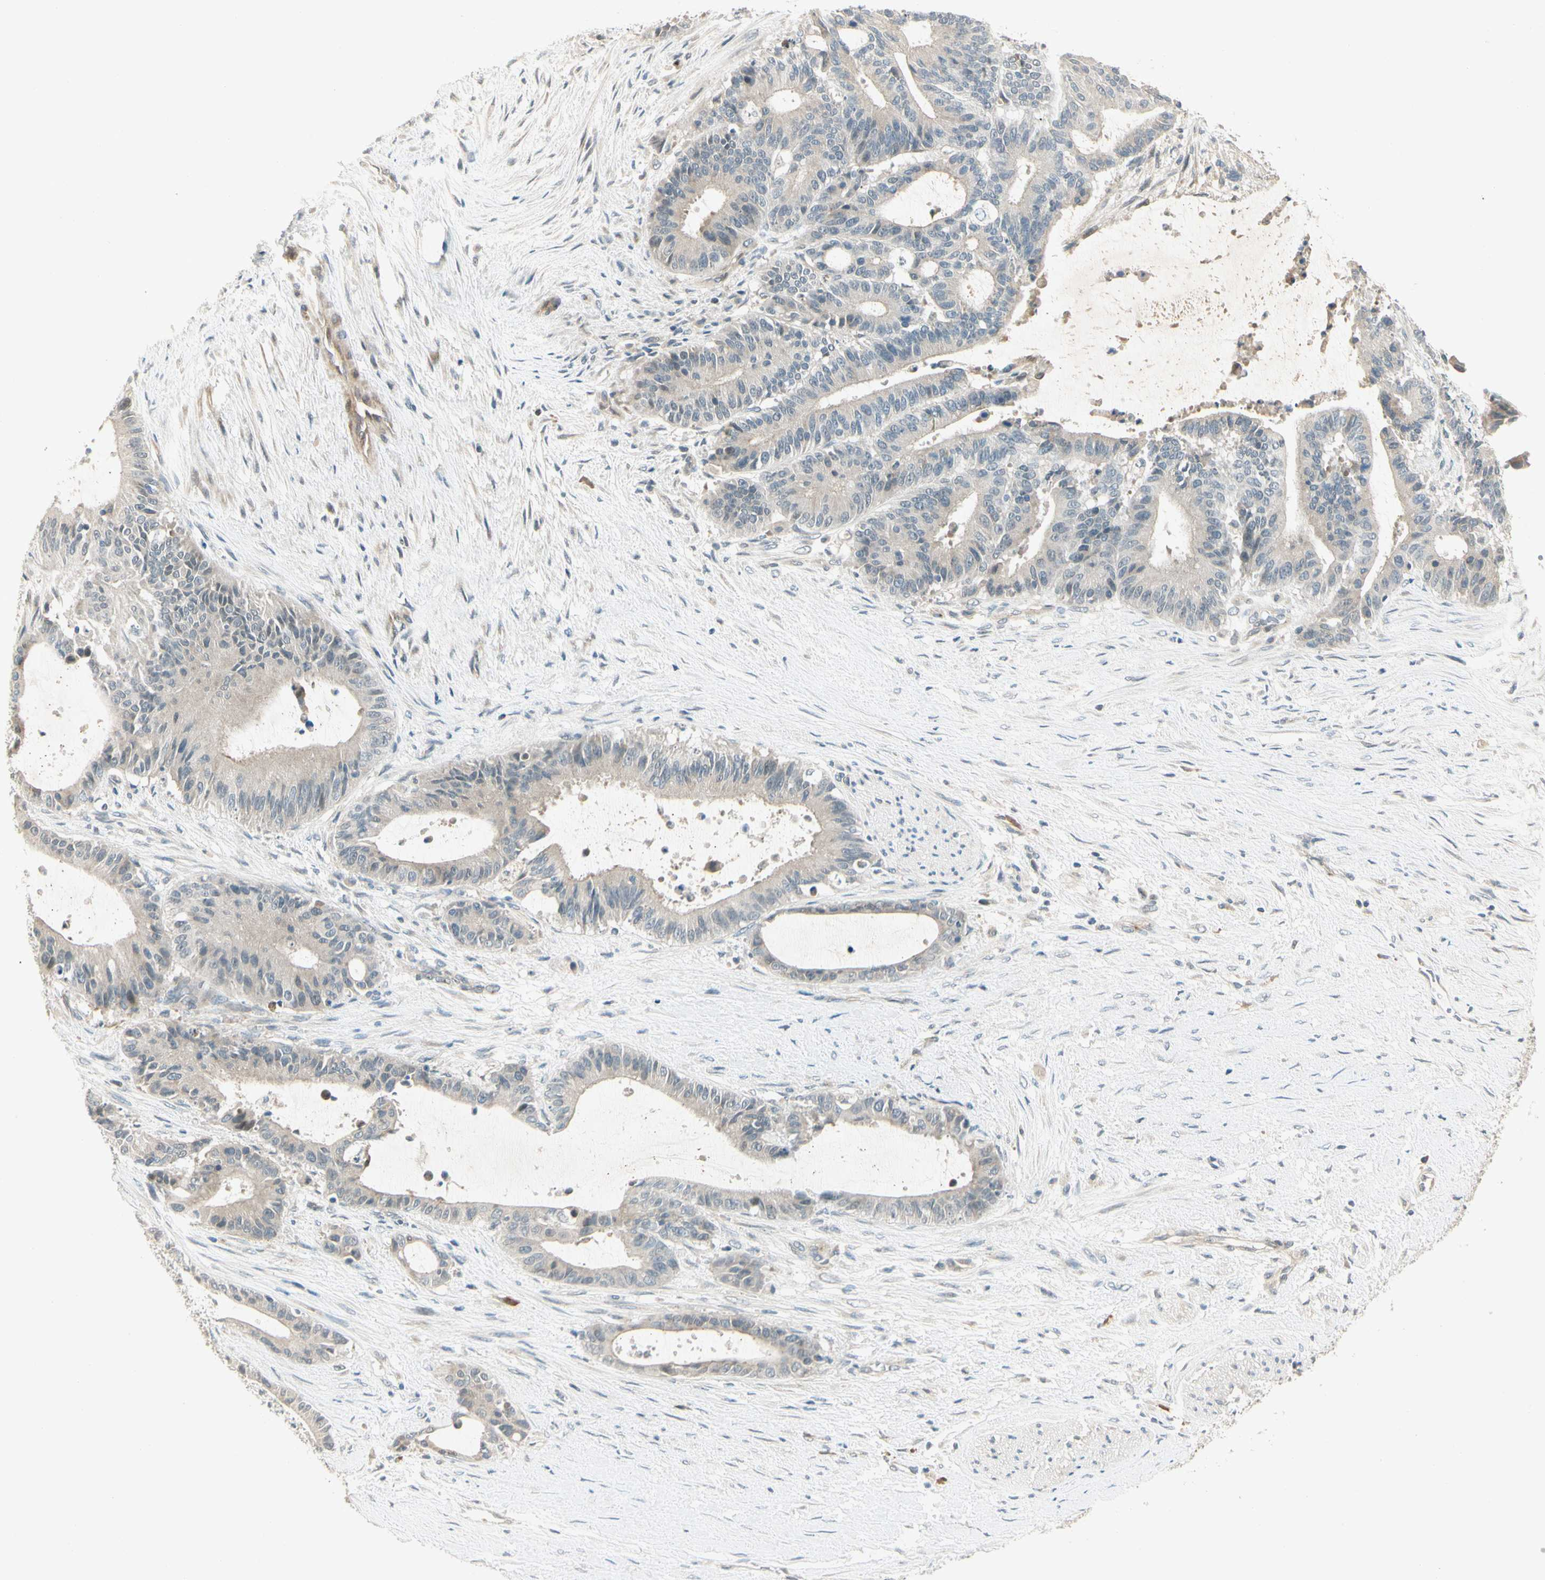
{"staining": {"intensity": "negative", "quantity": "none", "location": "none"}, "tissue": "liver cancer", "cell_type": "Tumor cells", "image_type": "cancer", "snomed": [{"axis": "morphology", "description": "Cholangiocarcinoma"}, {"axis": "topography", "description": "Liver"}], "caption": "Image shows no protein positivity in tumor cells of cholangiocarcinoma (liver) tissue. Nuclei are stained in blue.", "gene": "PCDHB15", "patient": {"sex": "female", "age": 73}}